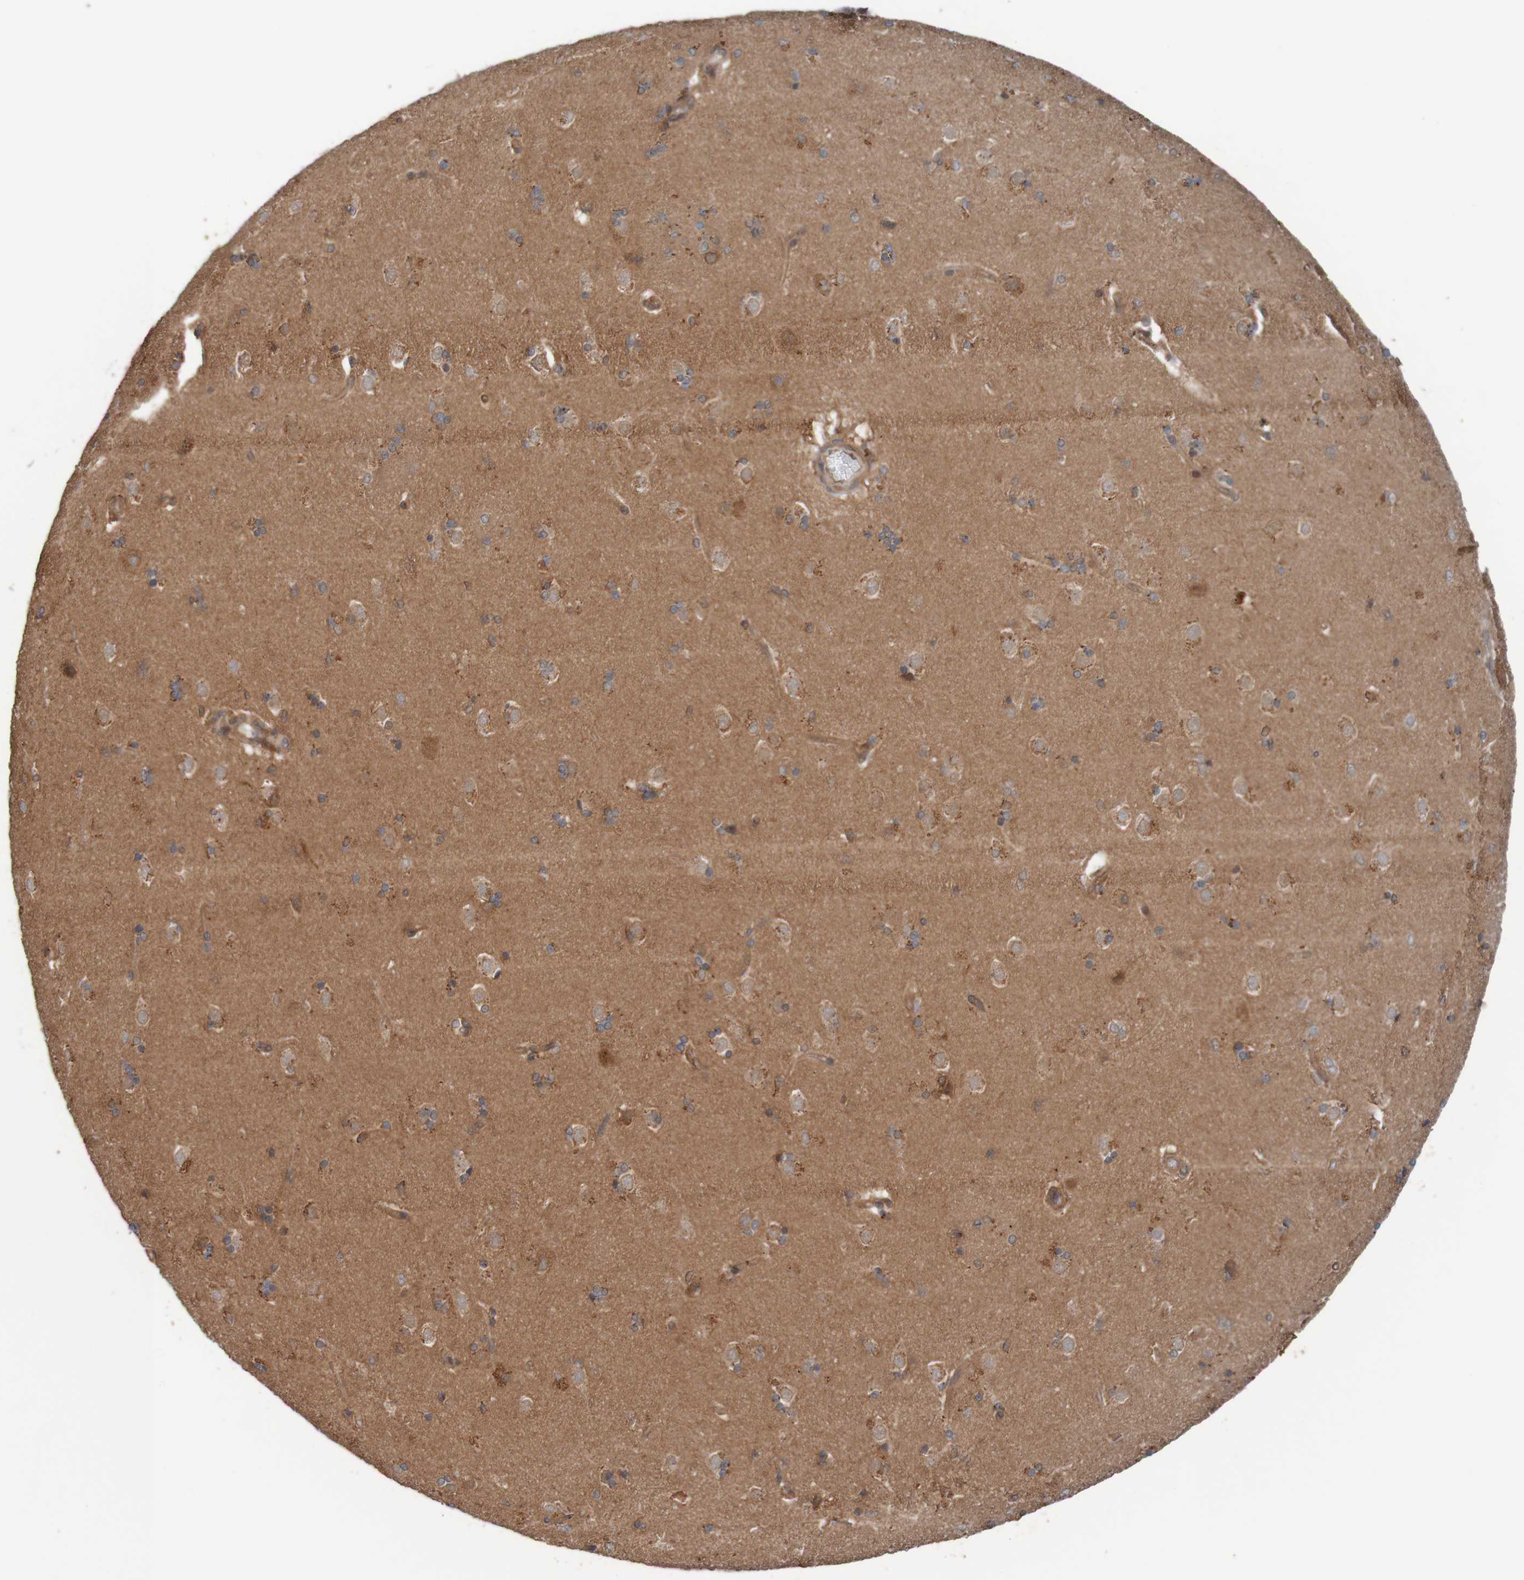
{"staining": {"intensity": "negative", "quantity": "none", "location": "none"}, "tissue": "caudate", "cell_type": "Glial cells", "image_type": "normal", "snomed": [{"axis": "morphology", "description": "Normal tissue, NOS"}, {"axis": "topography", "description": "Lateral ventricle wall"}], "caption": "IHC photomicrograph of unremarkable caudate: caudate stained with DAB (3,3'-diaminobenzidine) demonstrates no significant protein staining in glial cells. (DAB (3,3'-diaminobenzidine) immunohistochemistry with hematoxylin counter stain).", "gene": "ARHGEF11", "patient": {"sex": "female", "age": 19}}